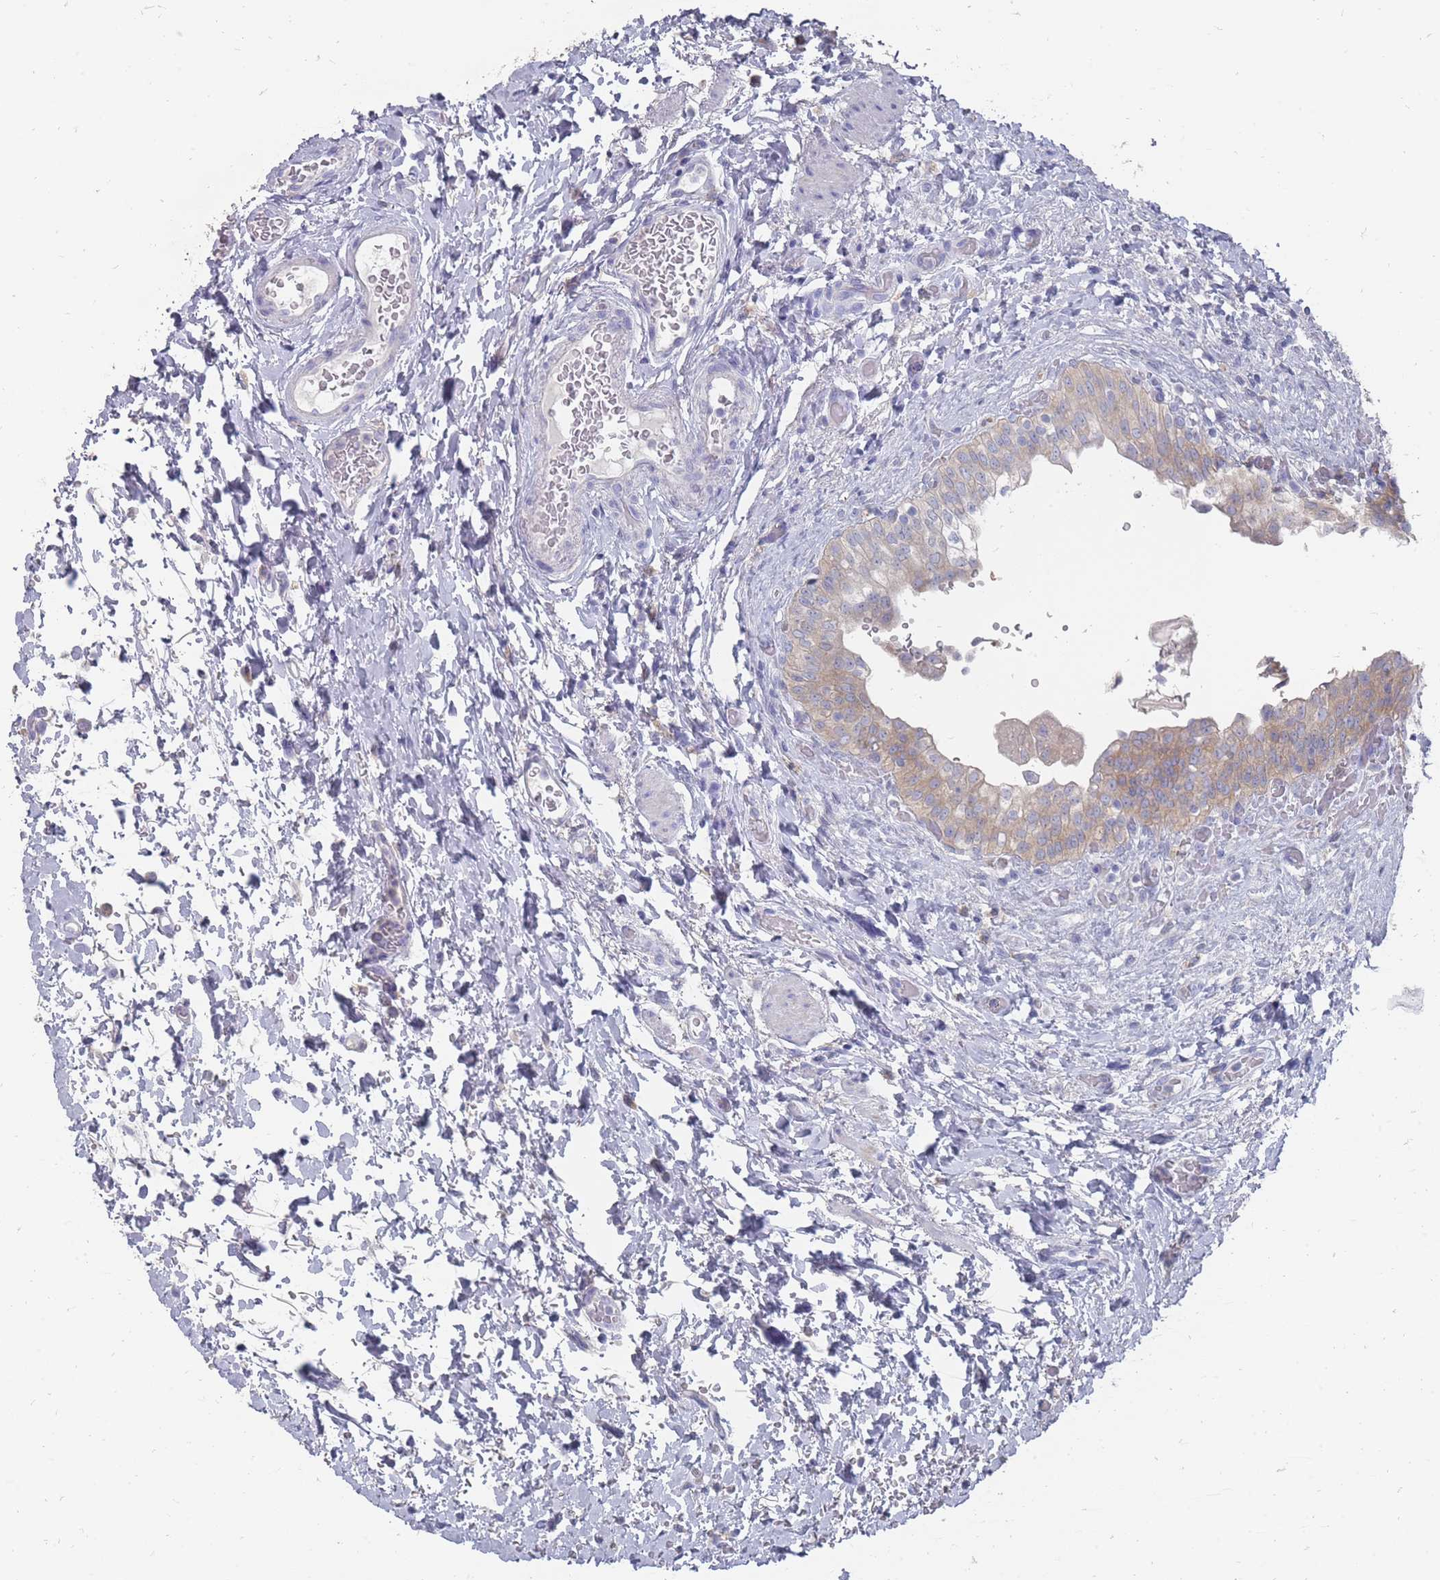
{"staining": {"intensity": "weak", "quantity": "25%-75%", "location": "cytoplasmic/membranous"}, "tissue": "urinary bladder", "cell_type": "Urothelial cells", "image_type": "normal", "snomed": [{"axis": "morphology", "description": "Normal tissue, NOS"}, {"axis": "topography", "description": "Urinary bladder"}], "caption": "High-power microscopy captured an IHC histopathology image of normal urinary bladder, revealing weak cytoplasmic/membranous expression in approximately 25%-75% of urothelial cells. (brown staining indicates protein expression, while blue staining denotes nuclei).", "gene": "OTULINL", "patient": {"sex": "male", "age": 69}}